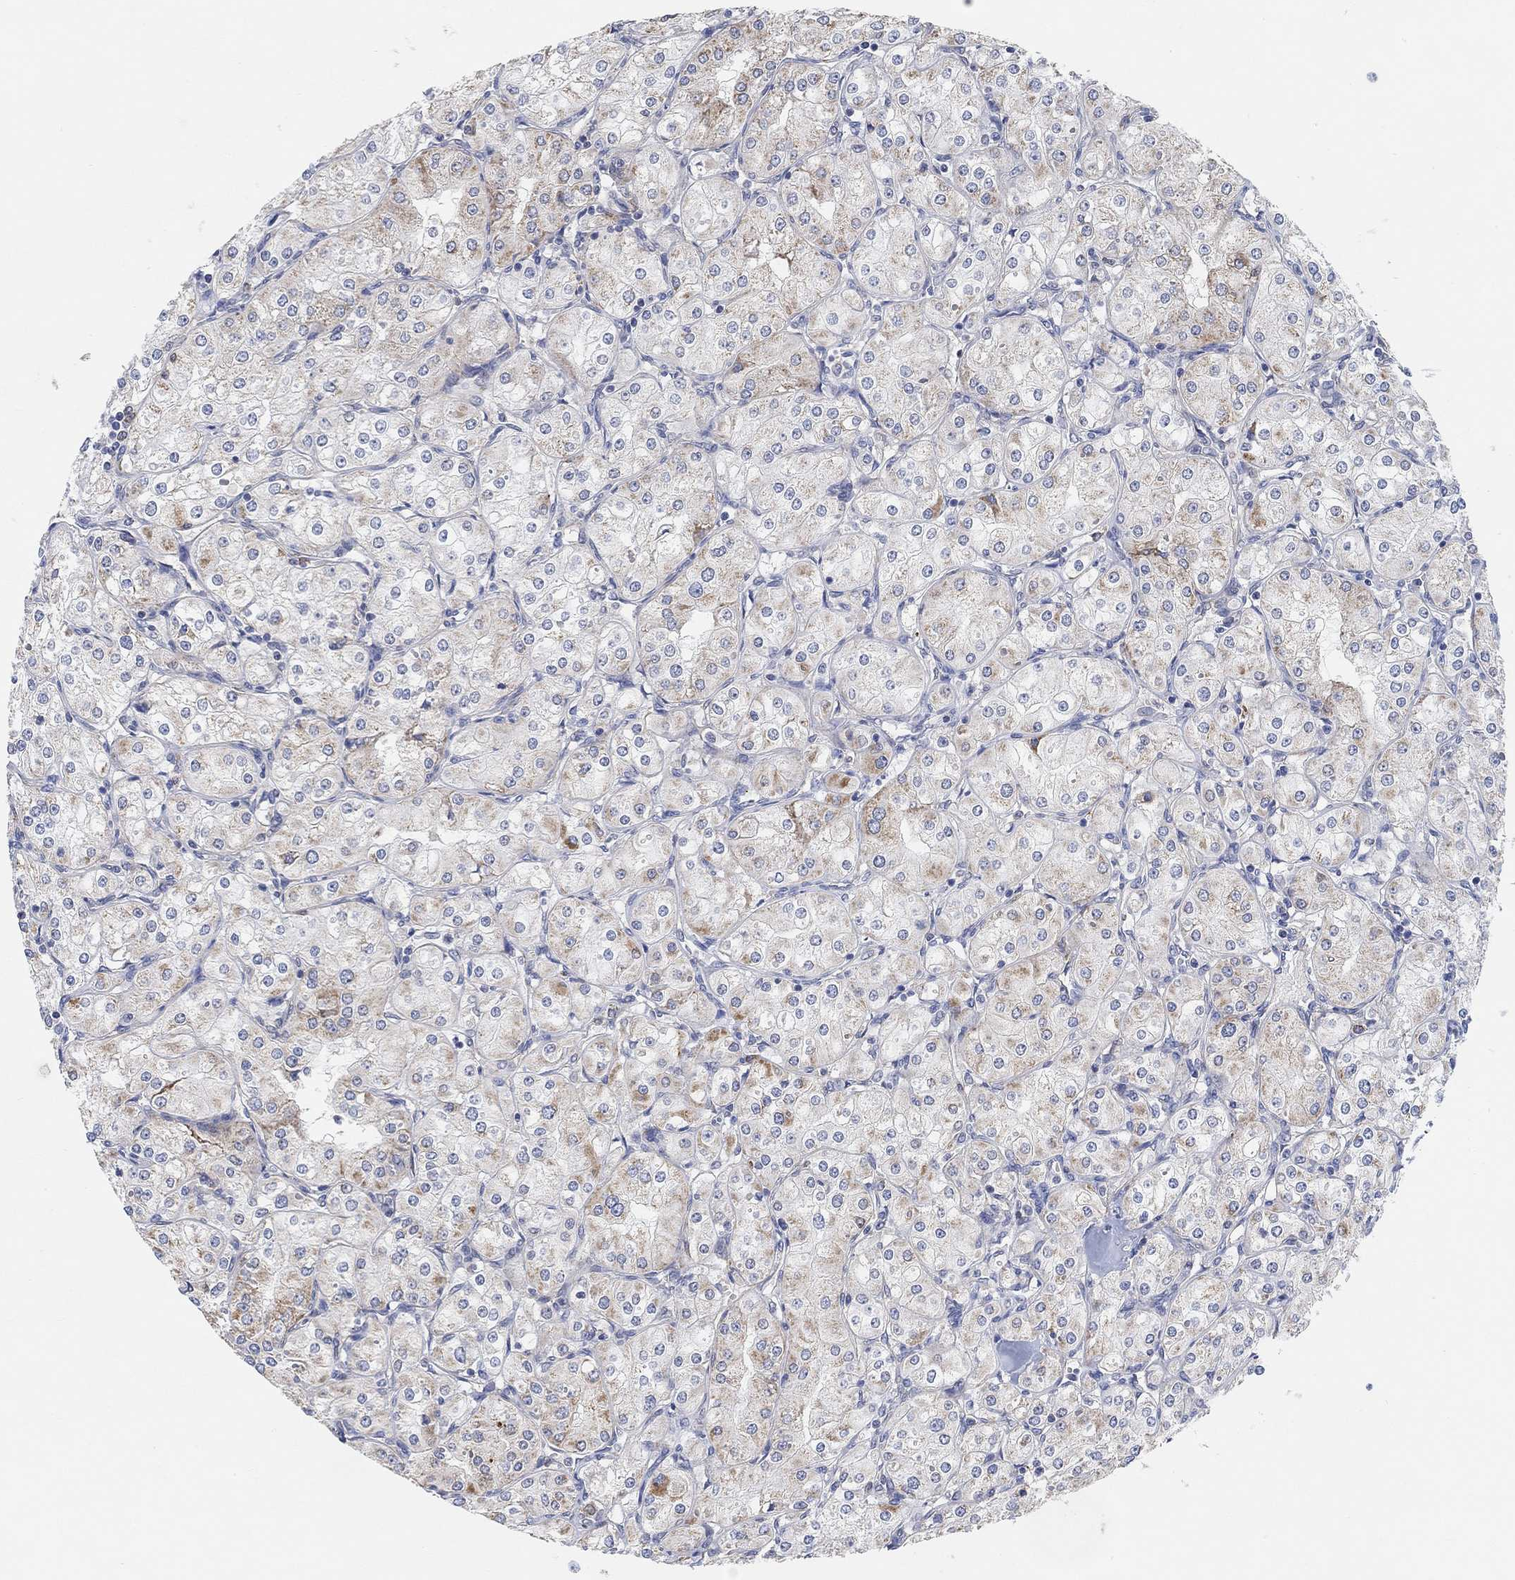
{"staining": {"intensity": "moderate", "quantity": "<25%", "location": "cytoplasmic/membranous"}, "tissue": "renal cancer", "cell_type": "Tumor cells", "image_type": "cancer", "snomed": [{"axis": "morphology", "description": "Adenocarcinoma, NOS"}, {"axis": "topography", "description": "Kidney"}], "caption": "Protein positivity by immunohistochemistry (IHC) exhibits moderate cytoplasmic/membranous expression in about <25% of tumor cells in renal cancer (adenocarcinoma).", "gene": "HCRTR1", "patient": {"sex": "male", "age": 77}}